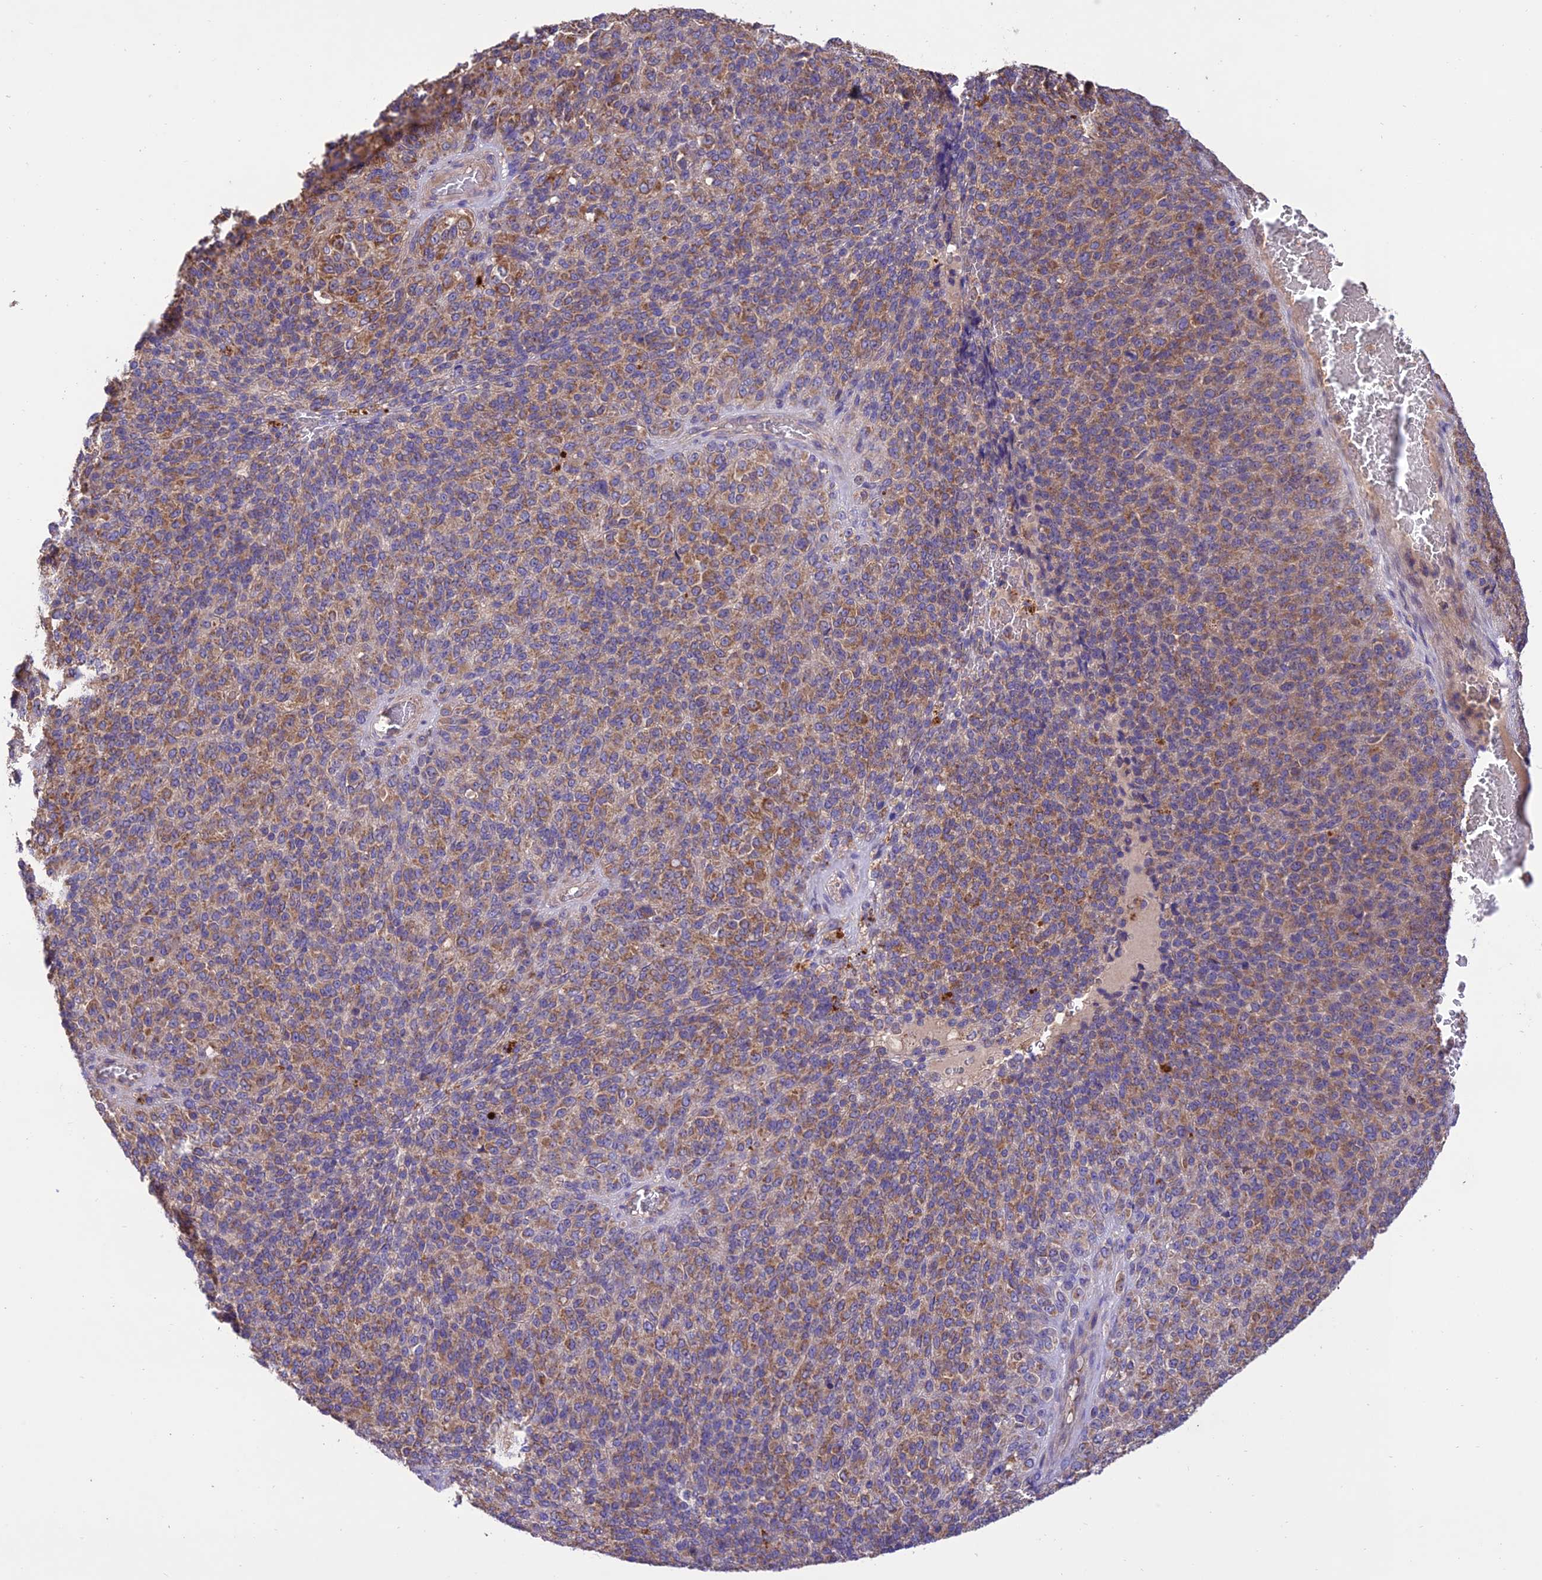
{"staining": {"intensity": "moderate", "quantity": "25%-75%", "location": "cytoplasmic/membranous"}, "tissue": "melanoma", "cell_type": "Tumor cells", "image_type": "cancer", "snomed": [{"axis": "morphology", "description": "Malignant melanoma, Metastatic site"}, {"axis": "topography", "description": "Brain"}], "caption": "Immunohistochemistry micrograph of neoplastic tissue: human melanoma stained using immunohistochemistry (IHC) displays medium levels of moderate protein expression localized specifically in the cytoplasmic/membranous of tumor cells, appearing as a cytoplasmic/membranous brown color.", "gene": "NDUFAF1", "patient": {"sex": "female", "age": 56}}